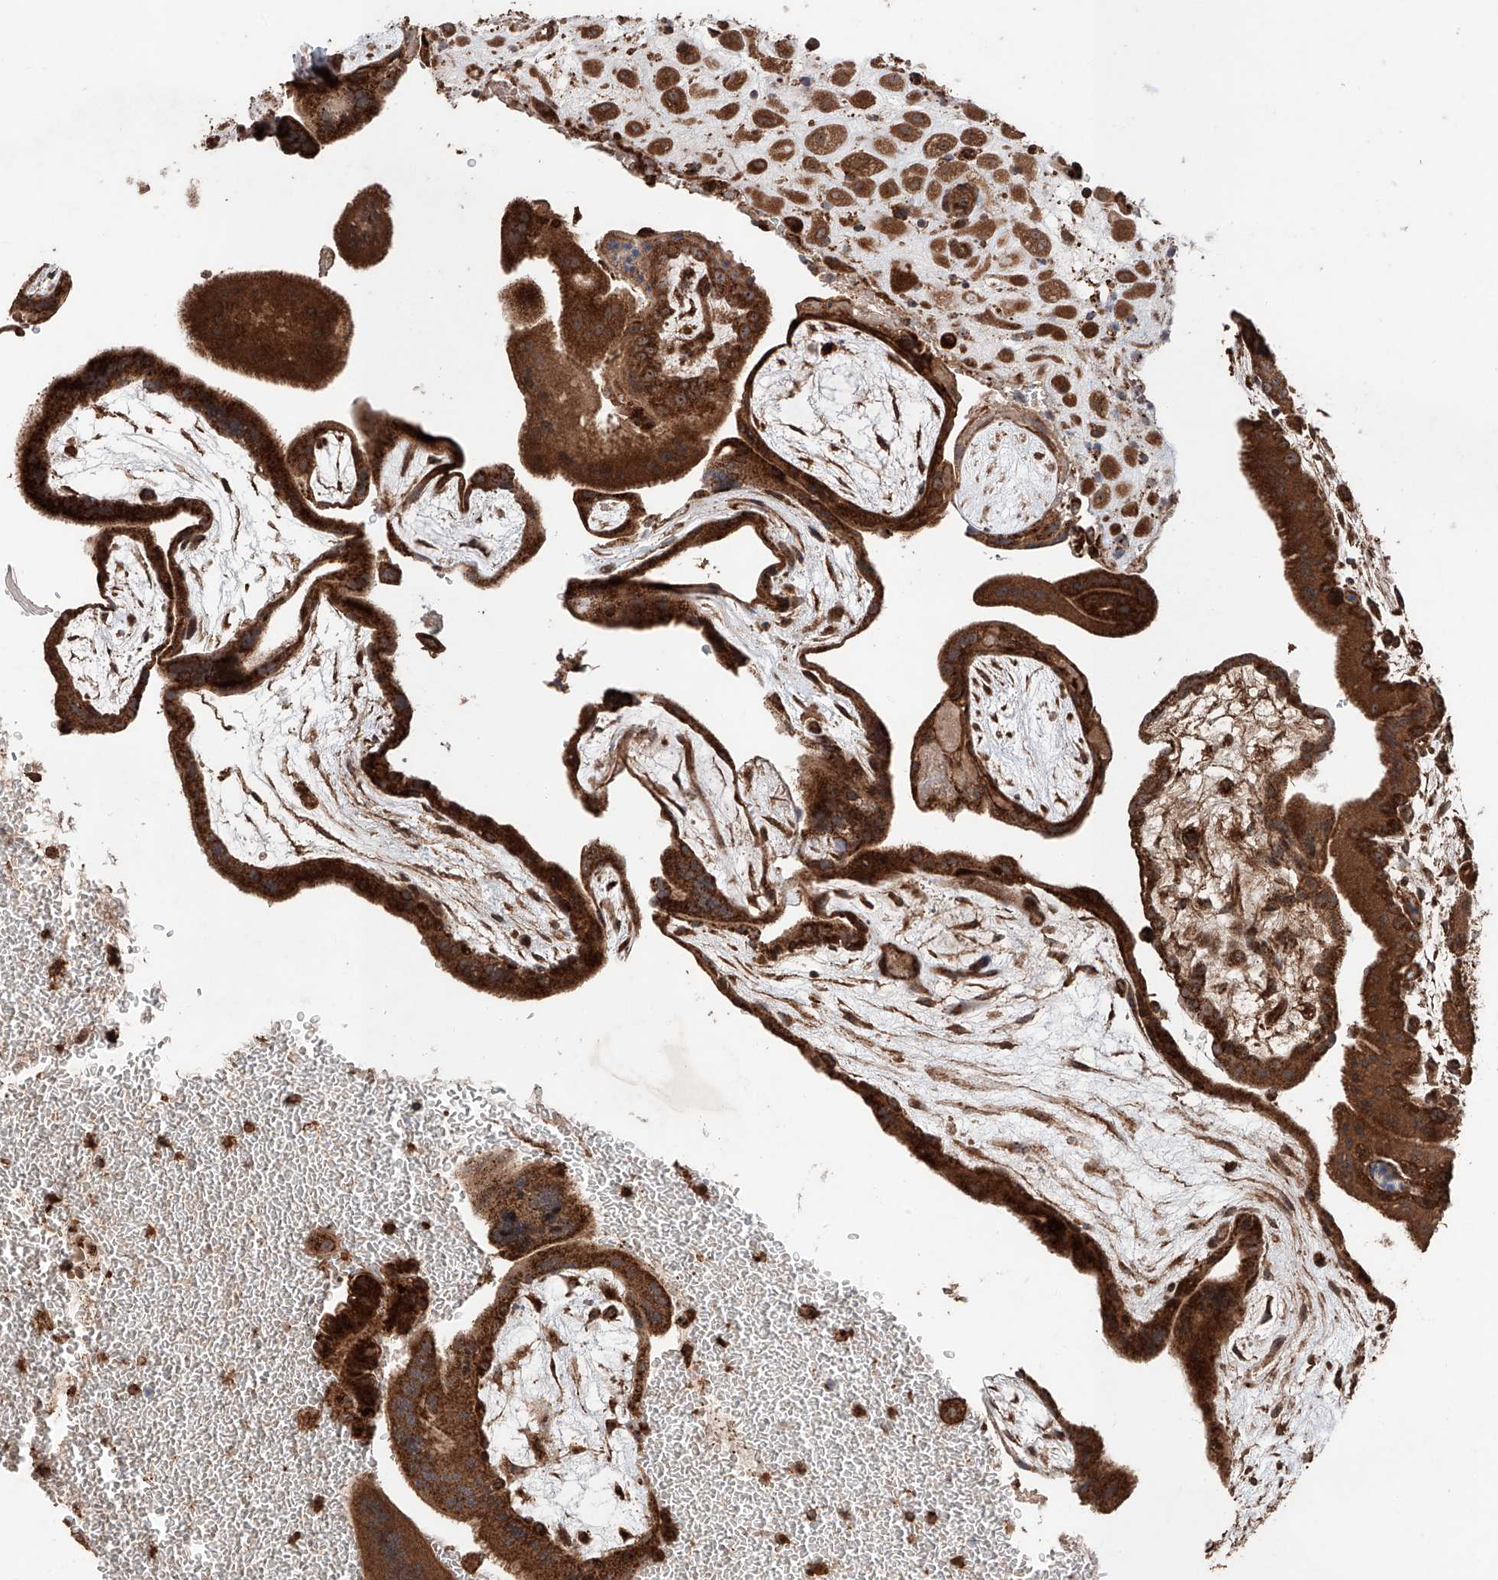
{"staining": {"intensity": "strong", "quantity": ">75%", "location": "cytoplasmic/membranous"}, "tissue": "placenta", "cell_type": "Decidual cells", "image_type": "normal", "snomed": [{"axis": "morphology", "description": "Normal tissue, NOS"}, {"axis": "topography", "description": "Placenta"}], "caption": "Brown immunohistochemical staining in normal human placenta shows strong cytoplasmic/membranous staining in about >75% of decidual cells. (Stains: DAB (3,3'-diaminobenzidine) in brown, nuclei in blue, Microscopy: brightfield microscopy at high magnification).", "gene": "PISD", "patient": {"sex": "female", "age": 35}}